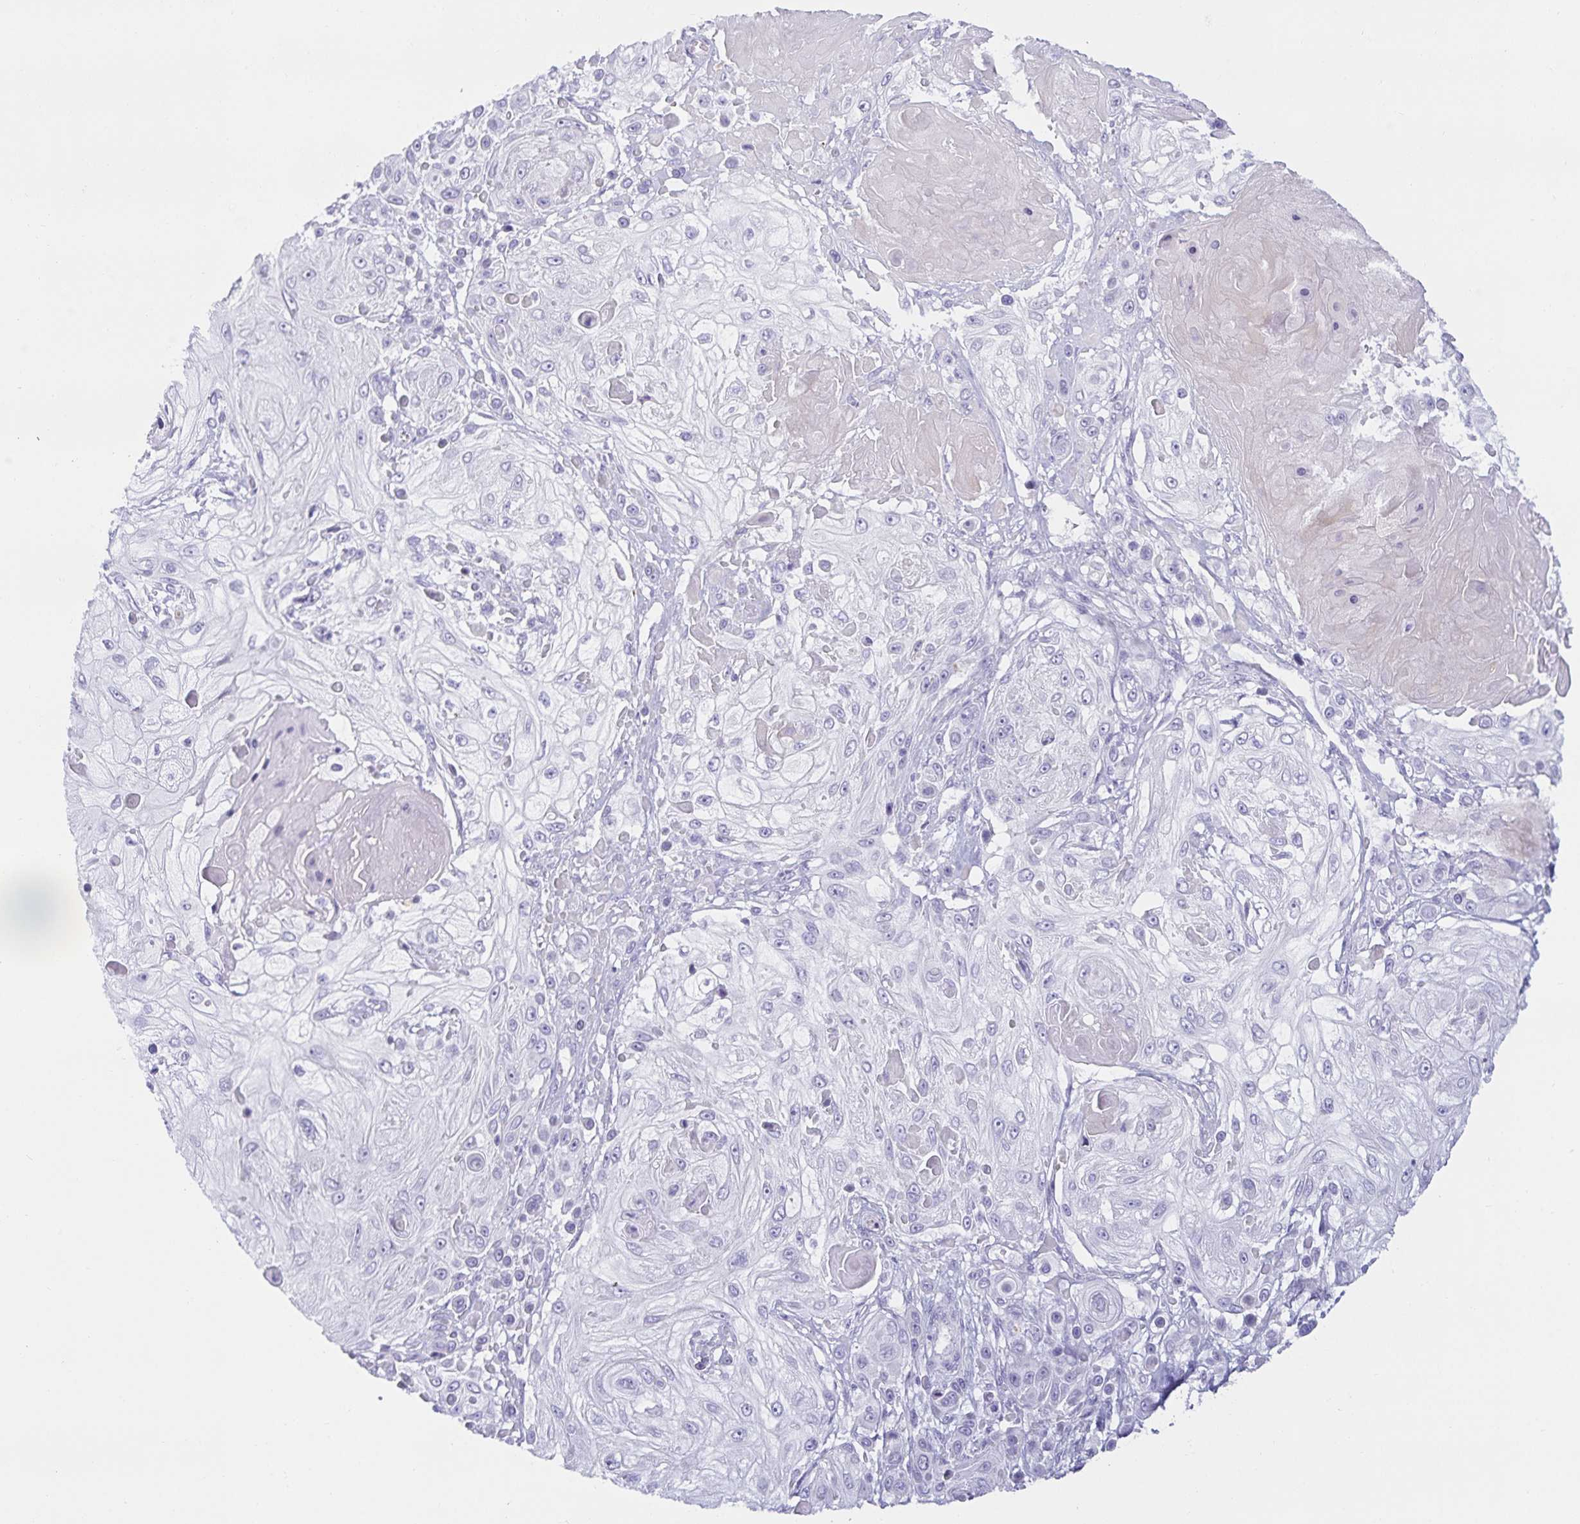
{"staining": {"intensity": "negative", "quantity": "none", "location": "none"}, "tissue": "skin cancer", "cell_type": "Tumor cells", "image_type": "cancer", "snomed": [{"axis": "morphology", "description": "Squamous cell carcinoma, NOS"}, {"axis": "topography", "description": "Skin"}], "caption": "This is an IHC photomicrograph of skin squamous cell carcinoma. There is no positivity in tumor cells.", "gene": "SPAG4", "patient": {"sex": "male", "age": 67}}